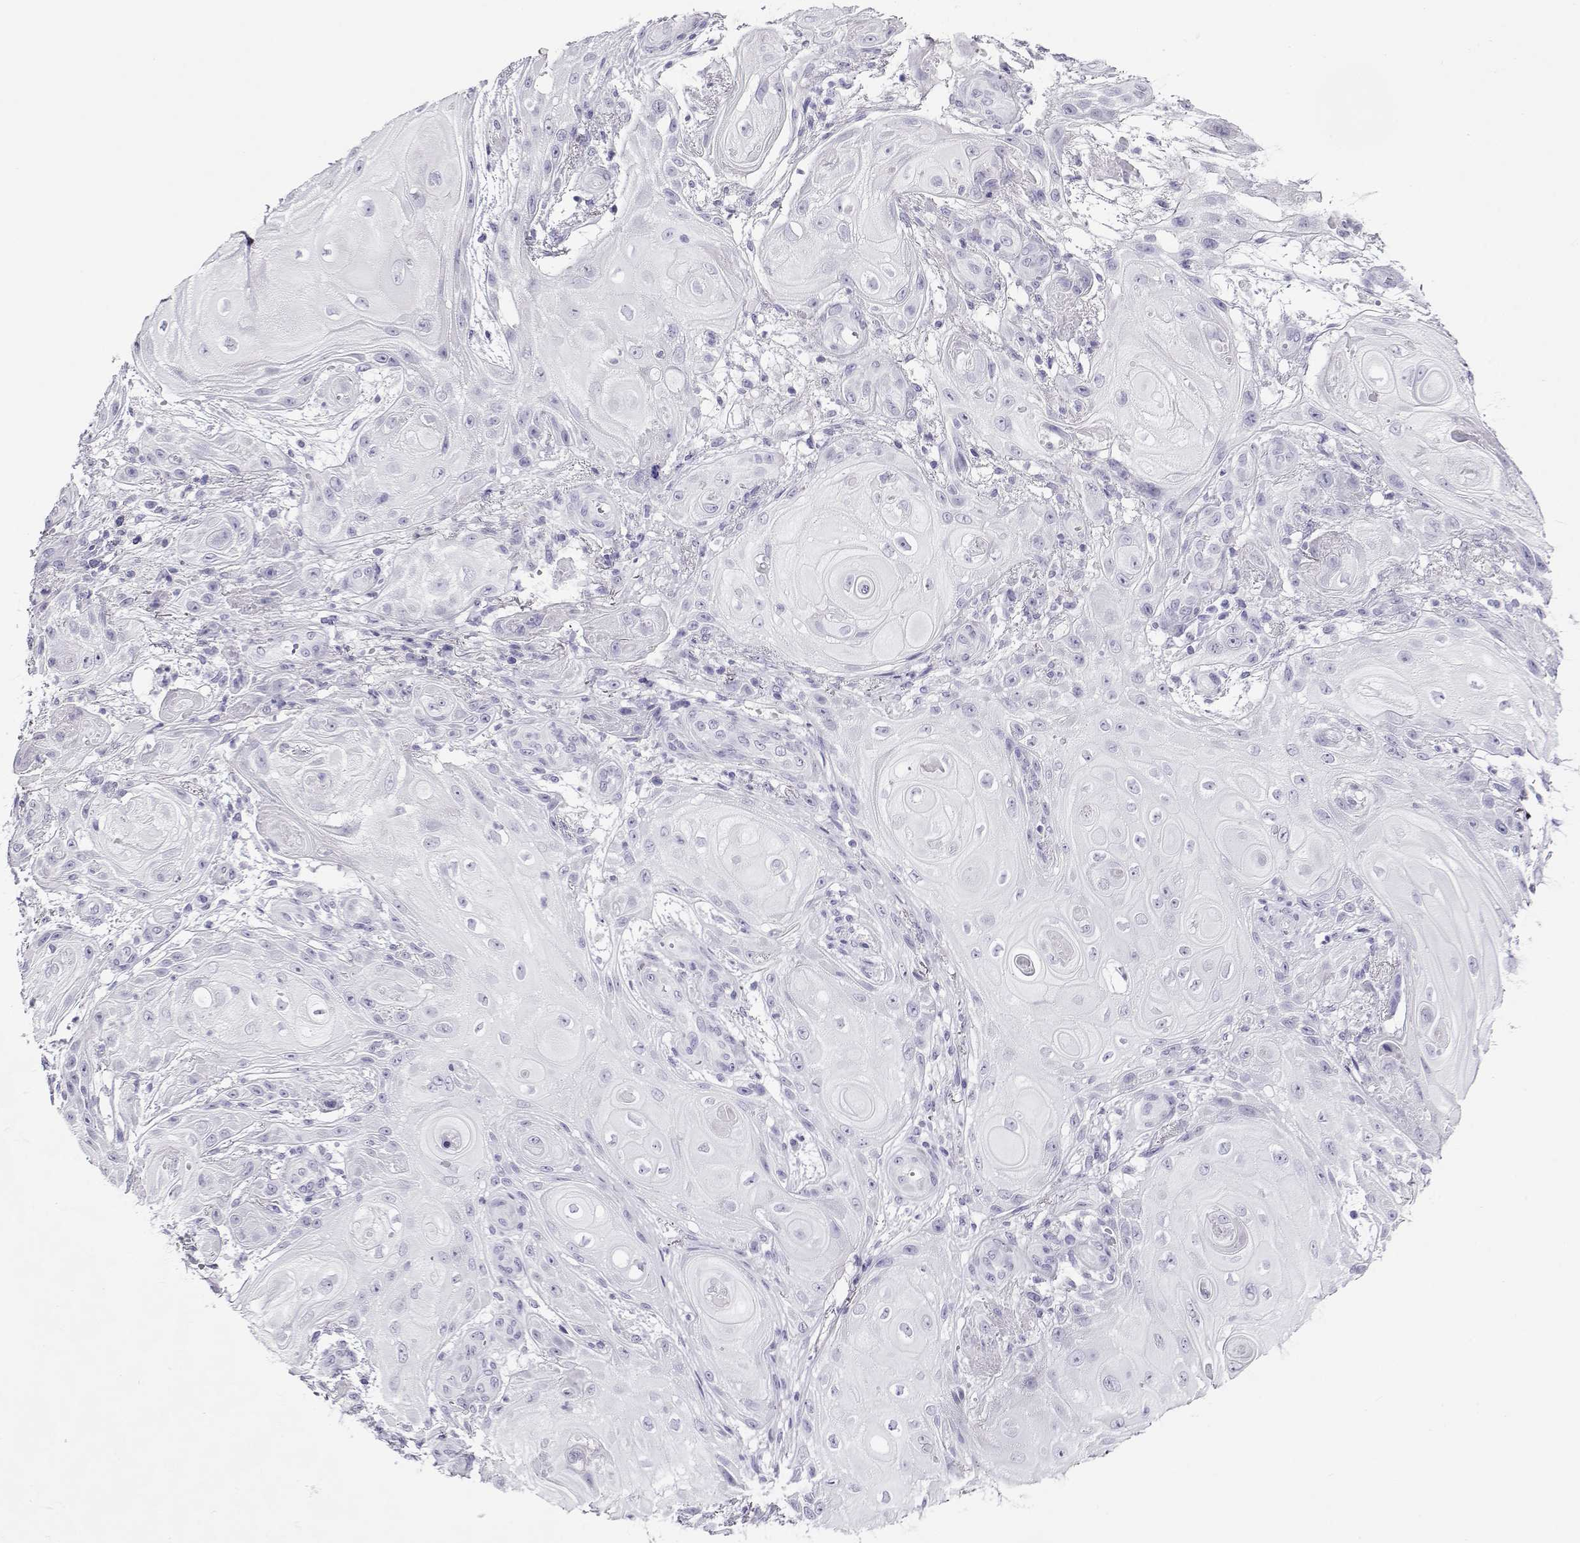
{"staining": {"intensity": "negative", "quantity": "none", "location": "none"}, "tissue": "skin cancer", "cell_type": "Tumor cells", "image_type": "cancer", "snomed": [{"axis": "morphology", "description": "Squamous cell carcinoma, NOS"}, {"axis": "topography", "description": "Skin"}], "caption": "This histopathology image is of skin cancer (squamous cell carcinoma) stained with IHC to label a protein in brown with the nuclei are counter-stained blue. There is no staining in tumor cells.", "gene": "CABS1", "patient": {"sex": "male", "age": 62}}